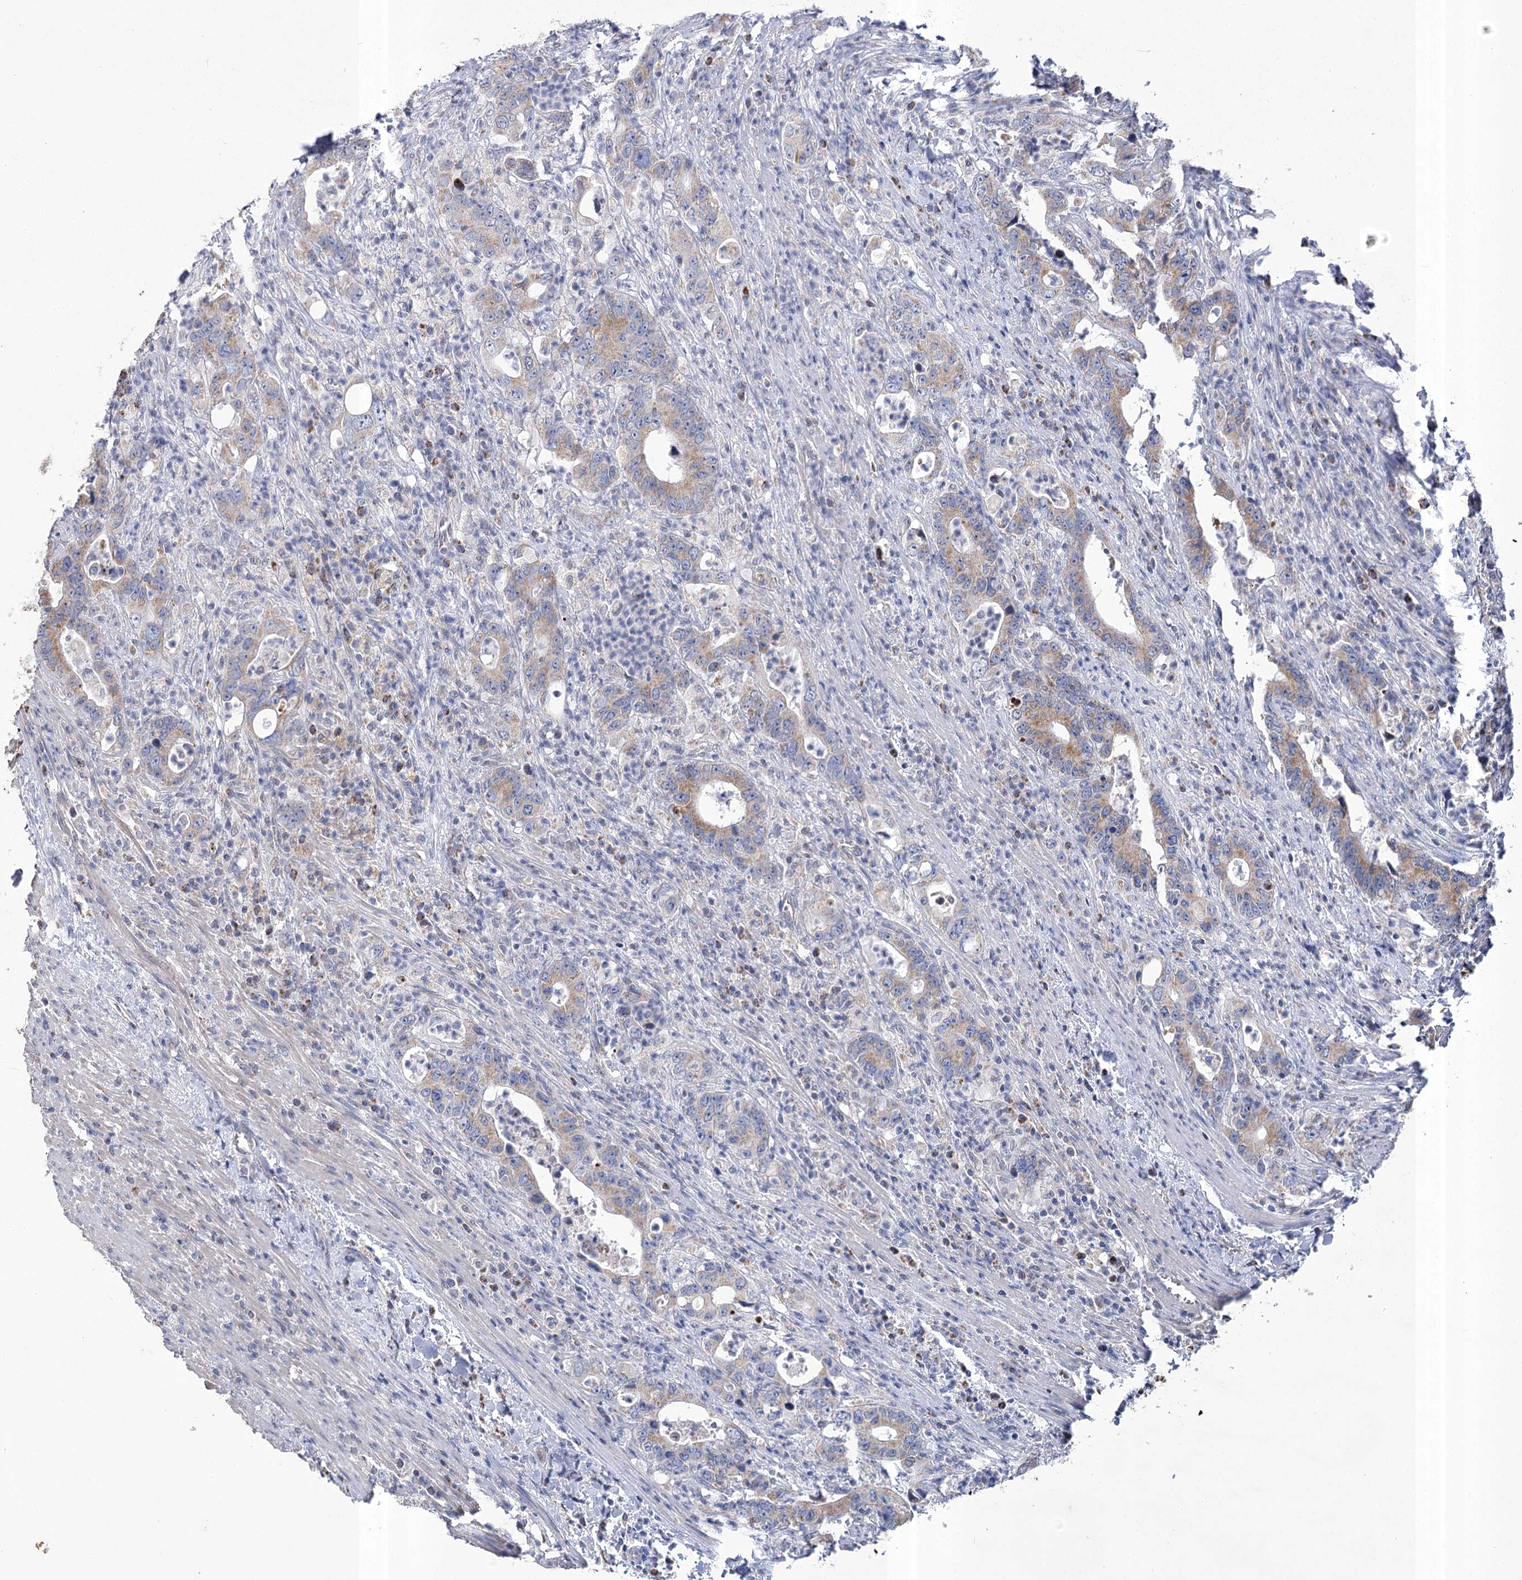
{"staining": {"intensity": "weak", "quantity": "25%-75%", "location": "cytoplasmic/membranous"}, "tissue": "colorectal cancer", "cell_type": "Tumor cells", "image_type": "cancer", "snomed": [{"axis": "morphology", "description": "Adenocarcinoma, NOS"}, {"axis": "topography", "description": "Colon"}], "caption": "Approximately 25%-75% of tumor cells in colorectal cancer (adenocarcinoma) reveal weak cytoplasmic/membranous protein expression as visualized by brown immunohistochemical staining.", "gene": "PDHB", "patient": {"sex": "female", "age": 75}}